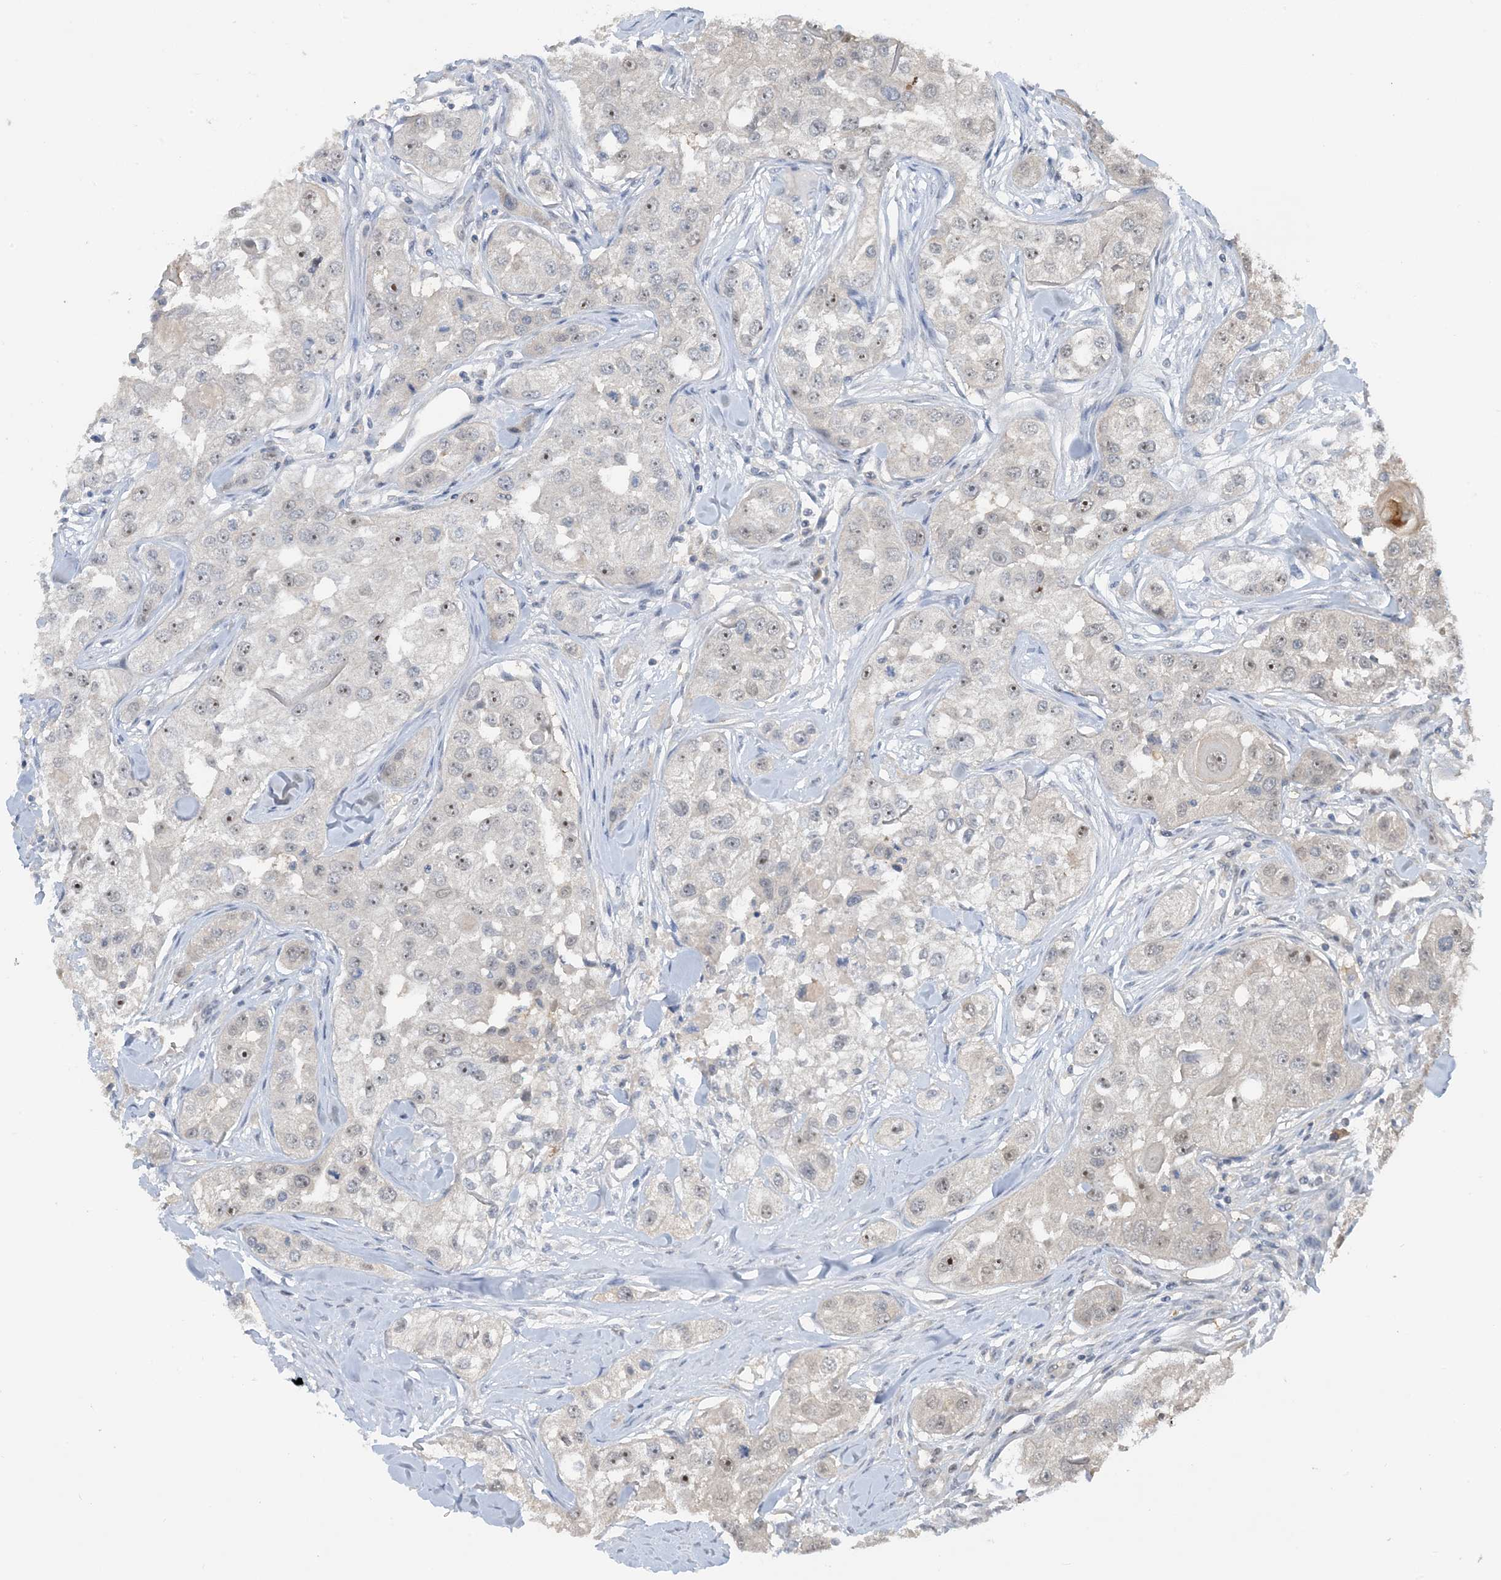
{"staining": {"intensity": "moderate", "quantity": "<25%", "location": "nuclear"}, "tissue": "head and neck cancer", "cell_type": "Tumor cells", "image_type": "cancer", "snomed": [{"axis": "morphology", "description": "Normal tissue, NOS"}, {"axis": "morphology", "description": "Squamous cell carcinoma, NOS"}, {"axis": "topography", "description": "Skeletal muscle"}, {"axis": "topography", "description": "Head-Neck"}], "caption": "Head and neck cancer was stained to show a protein in brown. There is low levels of moderate nuclear staining in approximately <25% of tumor cells.", "gene": "UBE2E1", "patient": {"sex": "male", "age": 51}}